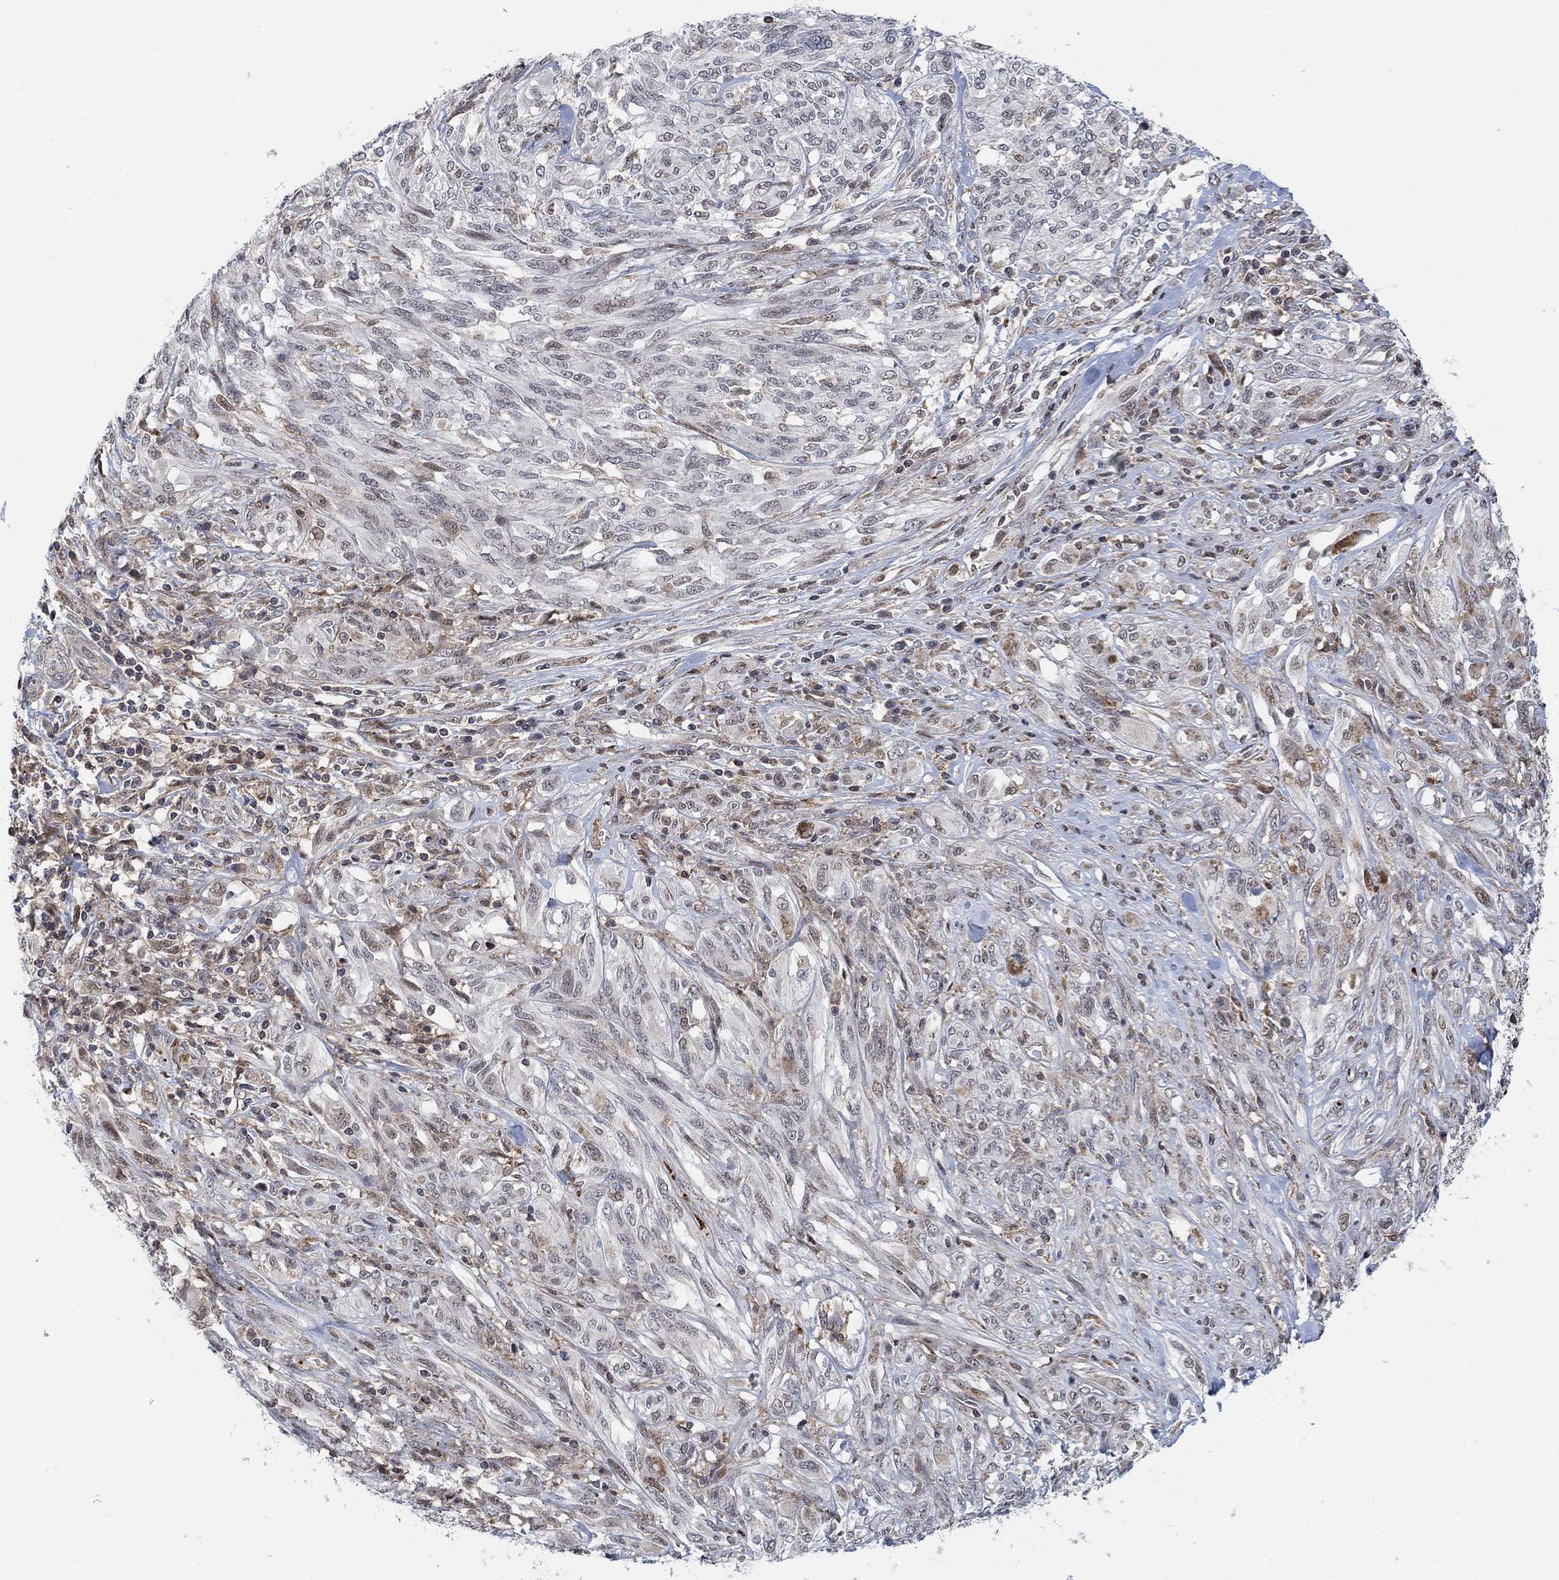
{"staining": {"intensity": "negative", "quantity": "none", "location": "none"}, "tissue": "melanoma", "cell_type": "Tumor cells", "image_type": "cancer", "snomed": [{"axis": "morphology", "description": "Malignant melanoma, NOS"}, {"axis": "topography", "description": "Skin"}], "caption": "The micrograph demonstrates no significant expression in tumor cells of melanoma.", "gene": "PWWP2B", "patient": {"sex": "female", "age": 91}}